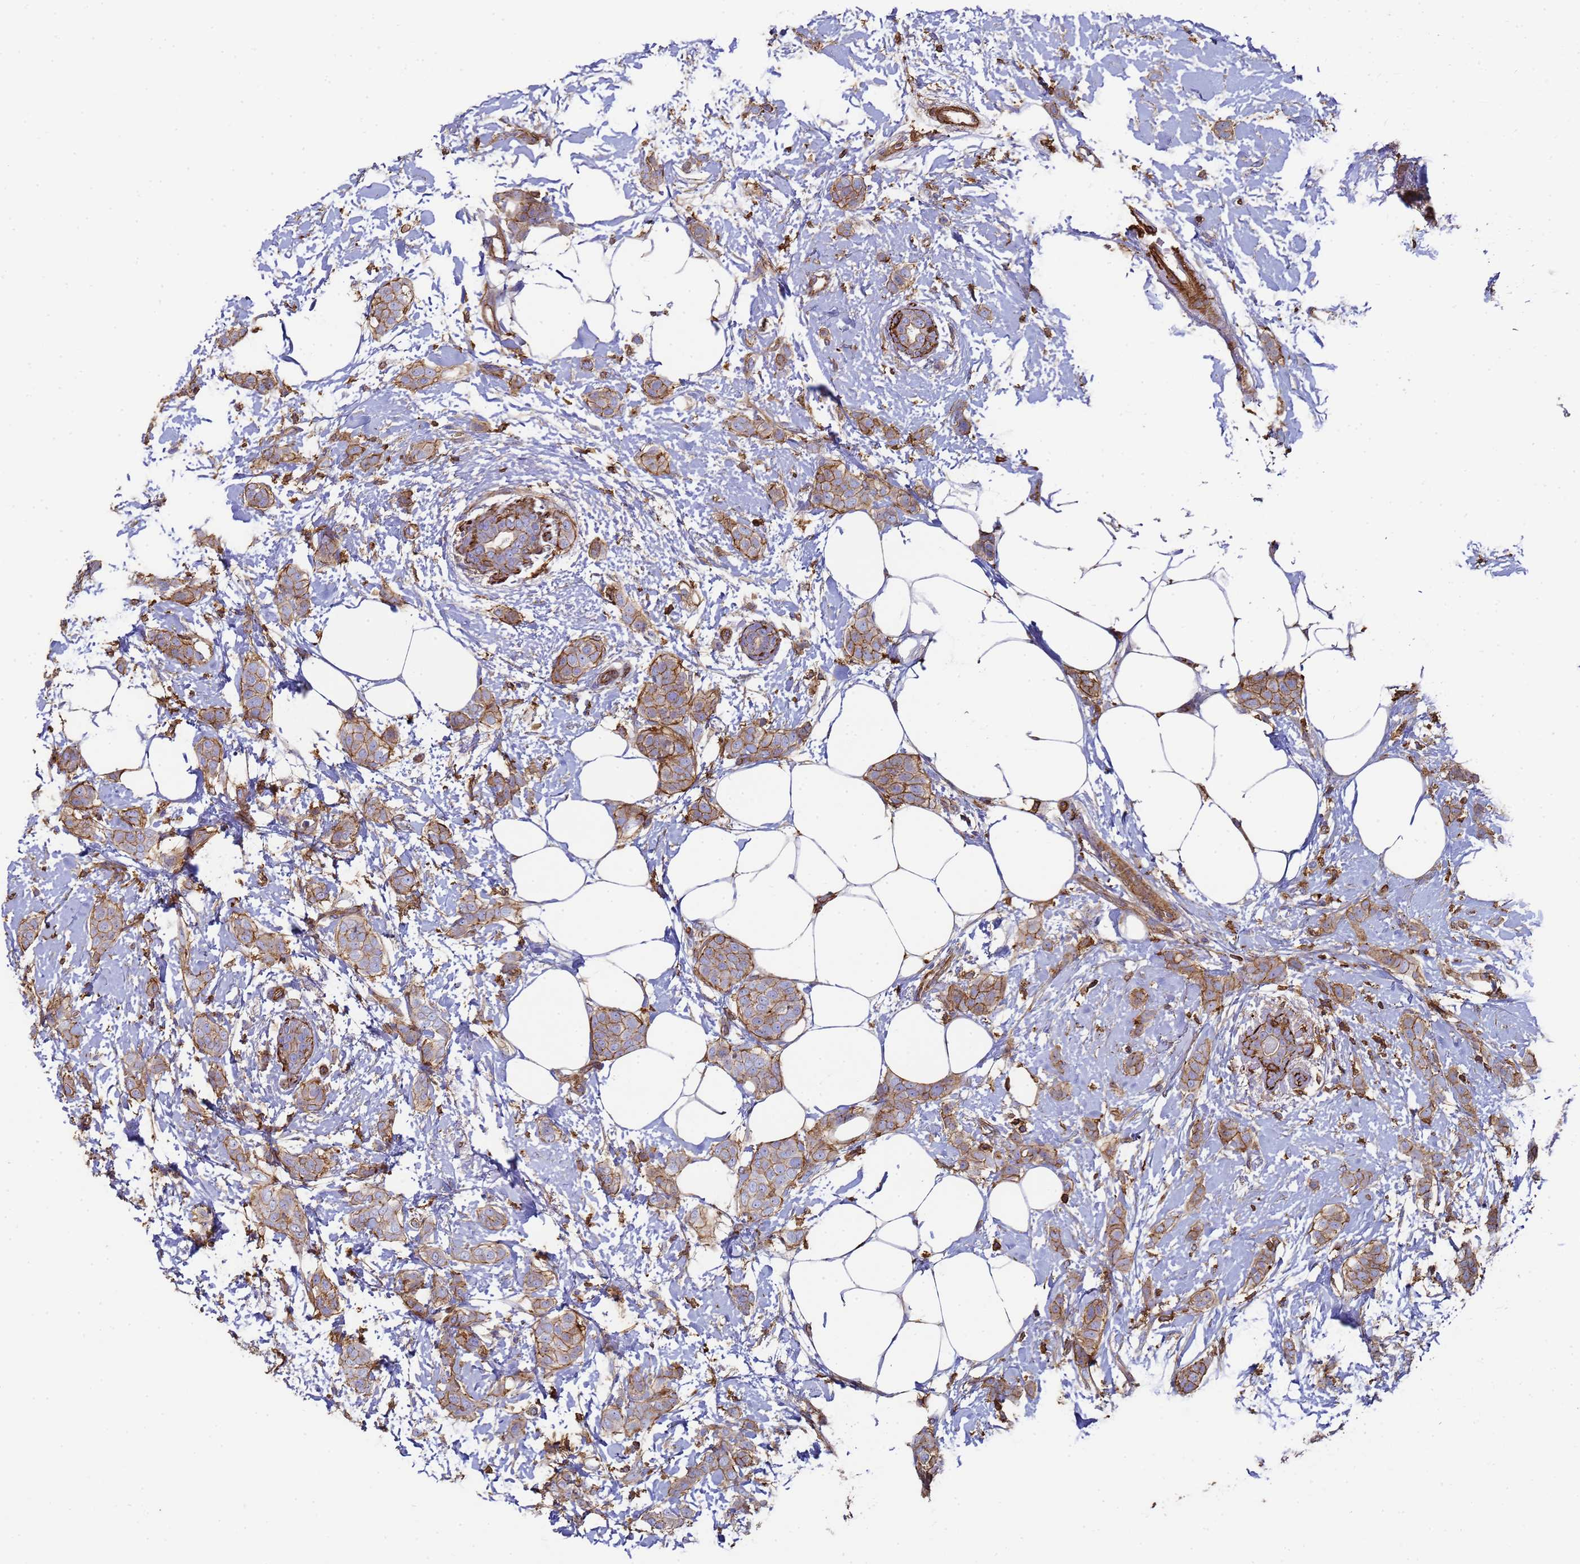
{"staining": {"intensity": "moderate", "quantity": ">75%", "location": "cytoplasmic/membranous"}, "tissue": "breast cancer", "cell_type": "Tumor cells", "image_type": "cancer", "snomed": [{"axis": "morphology", "description": "Duct carcinoma"}, {"axis": "topography", "description": "Breast"}], "caption": "Moderate cytoplasmic/membranous staining for a protein is identified in about >75% of tumor cells of breast intraductal carcinoma using IHC.", "gene": "ACTB", "patient": {"sex": "female", "age": 72}}